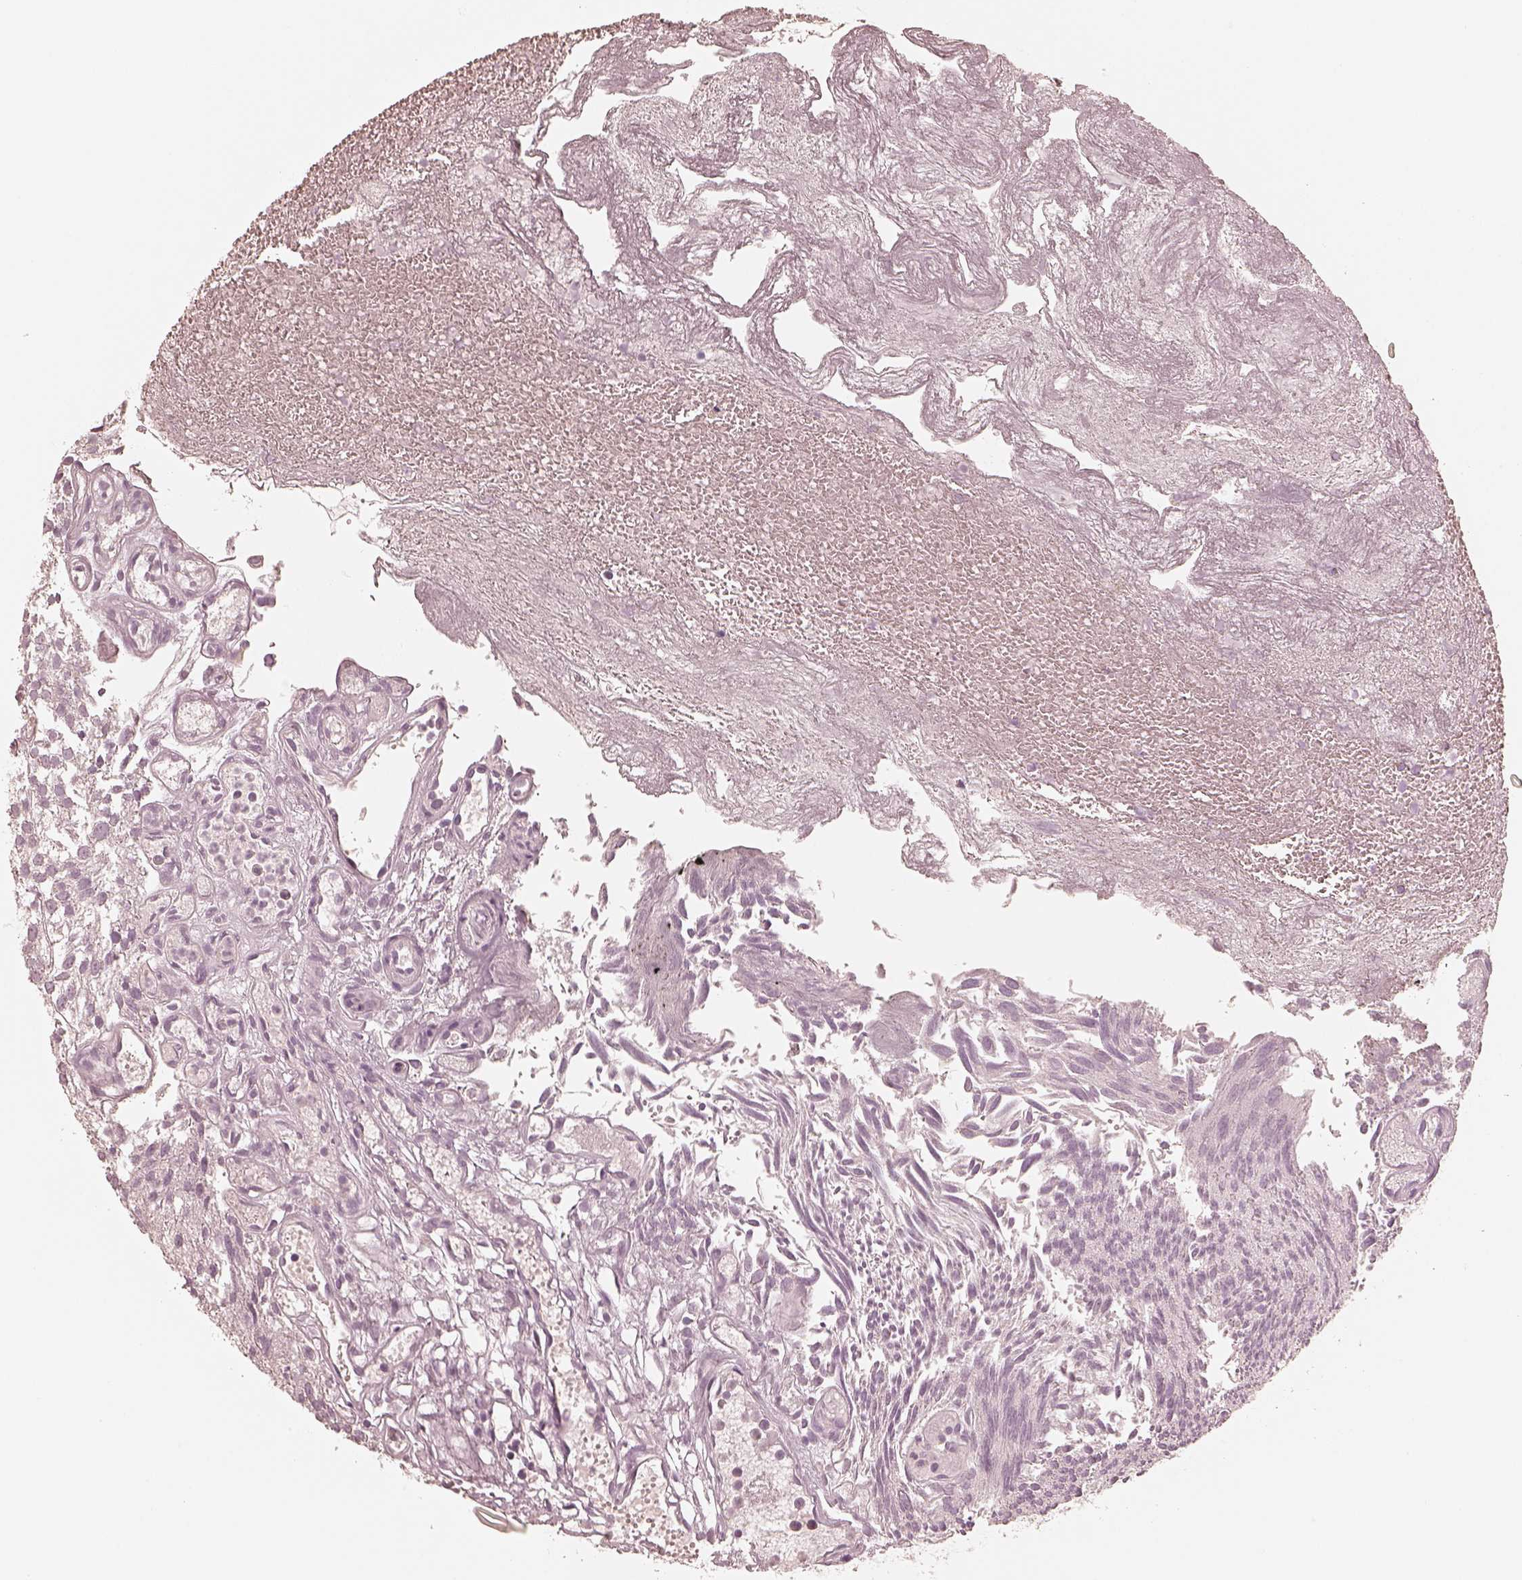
{"staining": {"intensity": "negative", "quantity": "none", "location": "none"}, "tissue": "urothelial cancer", "cell_type": "Tumor cells", "image_type": "cancer", "snomed": [{"axis": "morphology", "description": "Urothelial carcinoma, Low grade"}, {"axis": "topography", "description": "Urinary bladder"}], "caption": "Micrograph shows no significant protein expression in tumor cells of urothelial carcinoma (low-grade).", "gene": "CALR3", "patient": {"sex": "male", "age": 79}}